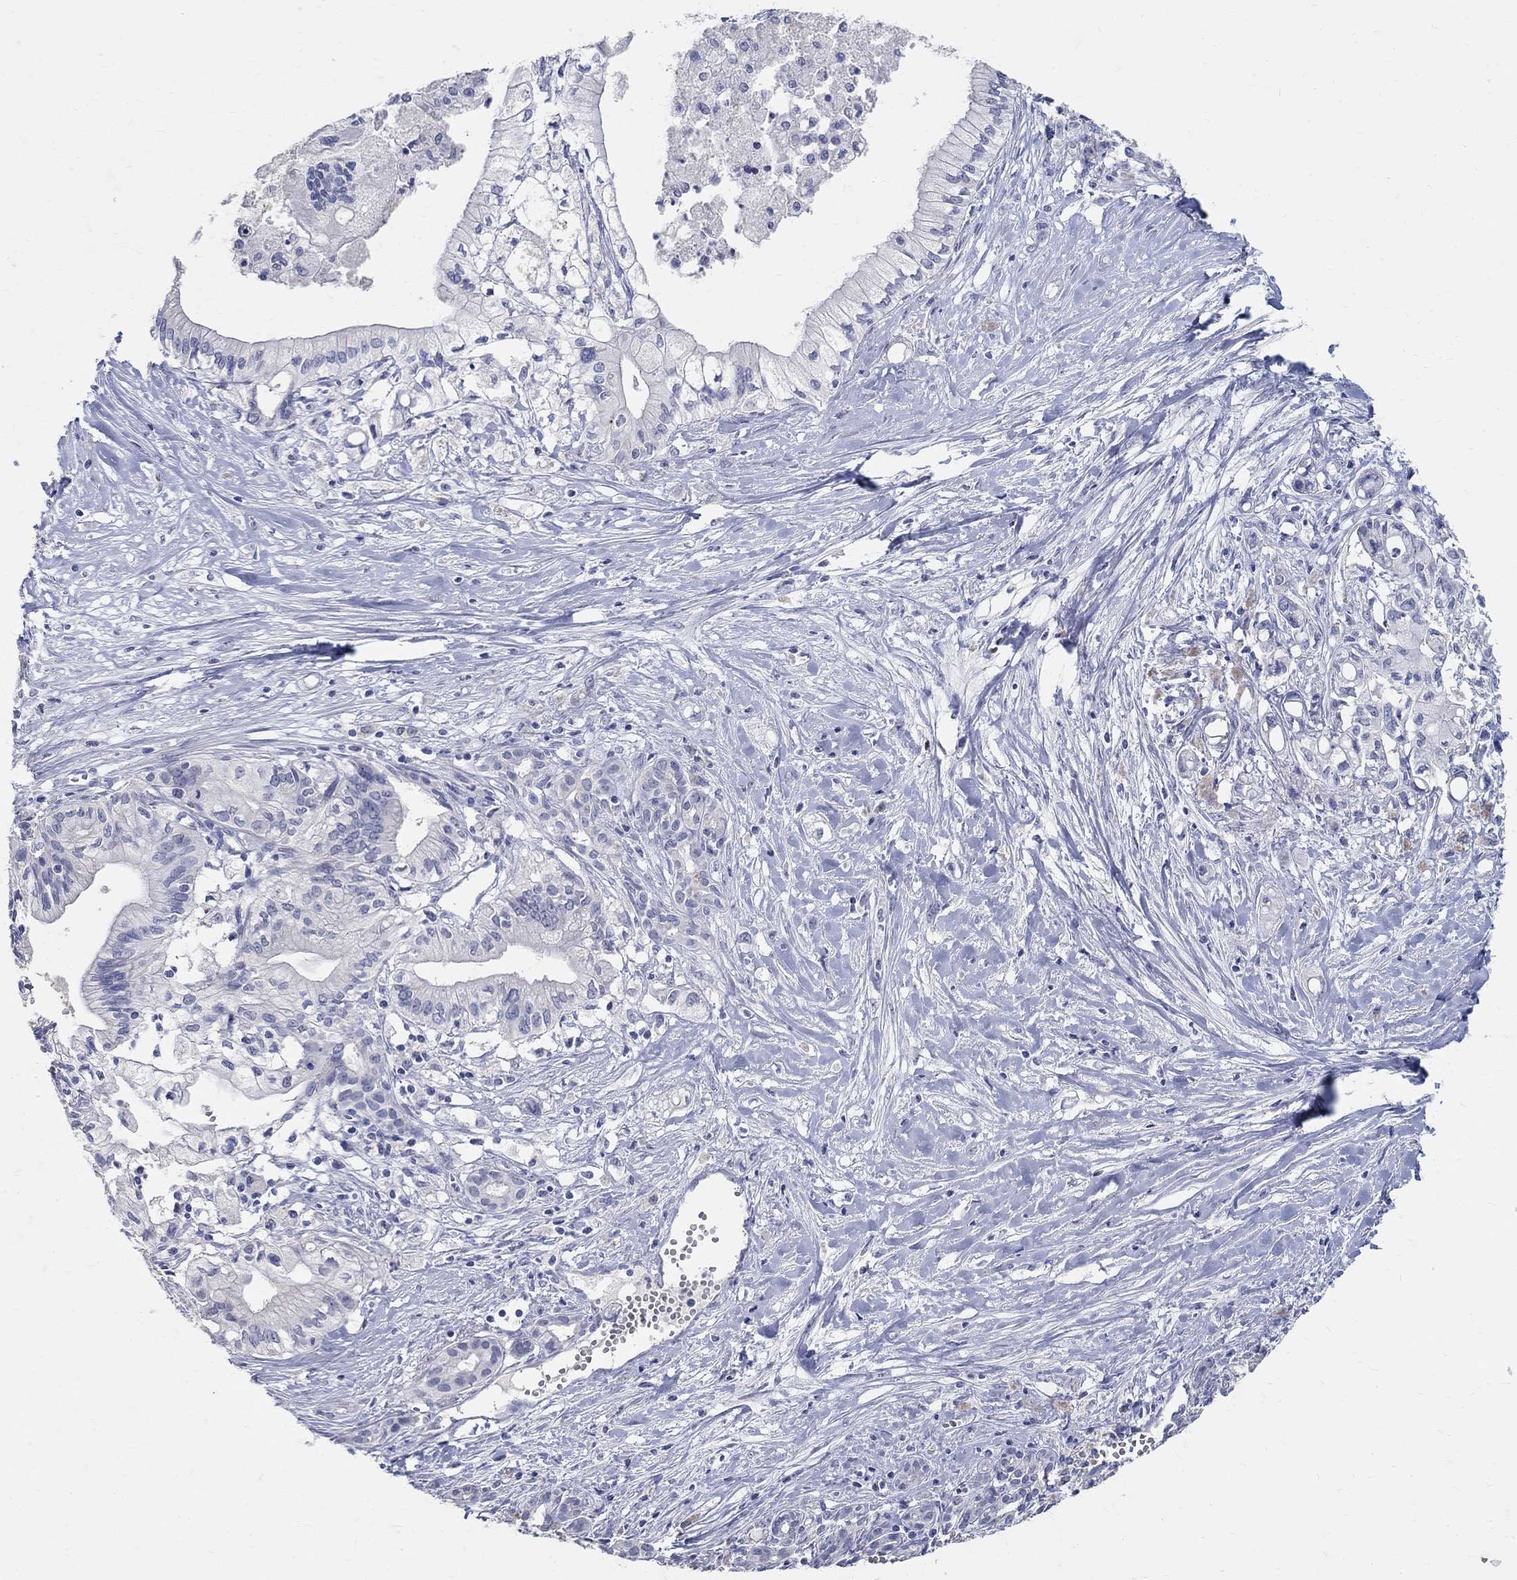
{"staining": {"intensity": "negative", "quantity": "none", "location": "none"}, "tissue": "pancreatic cancer", "cell_type": "Tumor cells", "image_type": "cancer", "snomed": [{"axis": "morphology", "description": "Adenocarcinoma, NOS"}, {"axis": "topography", "description": "Pancreas"}], "caption": "The image demonstrates no significant staining in tumor cells of adenocarcinoma (pancreatic).", "gene": "SOX2", "patient": {"sex": "male", "age": 71}}